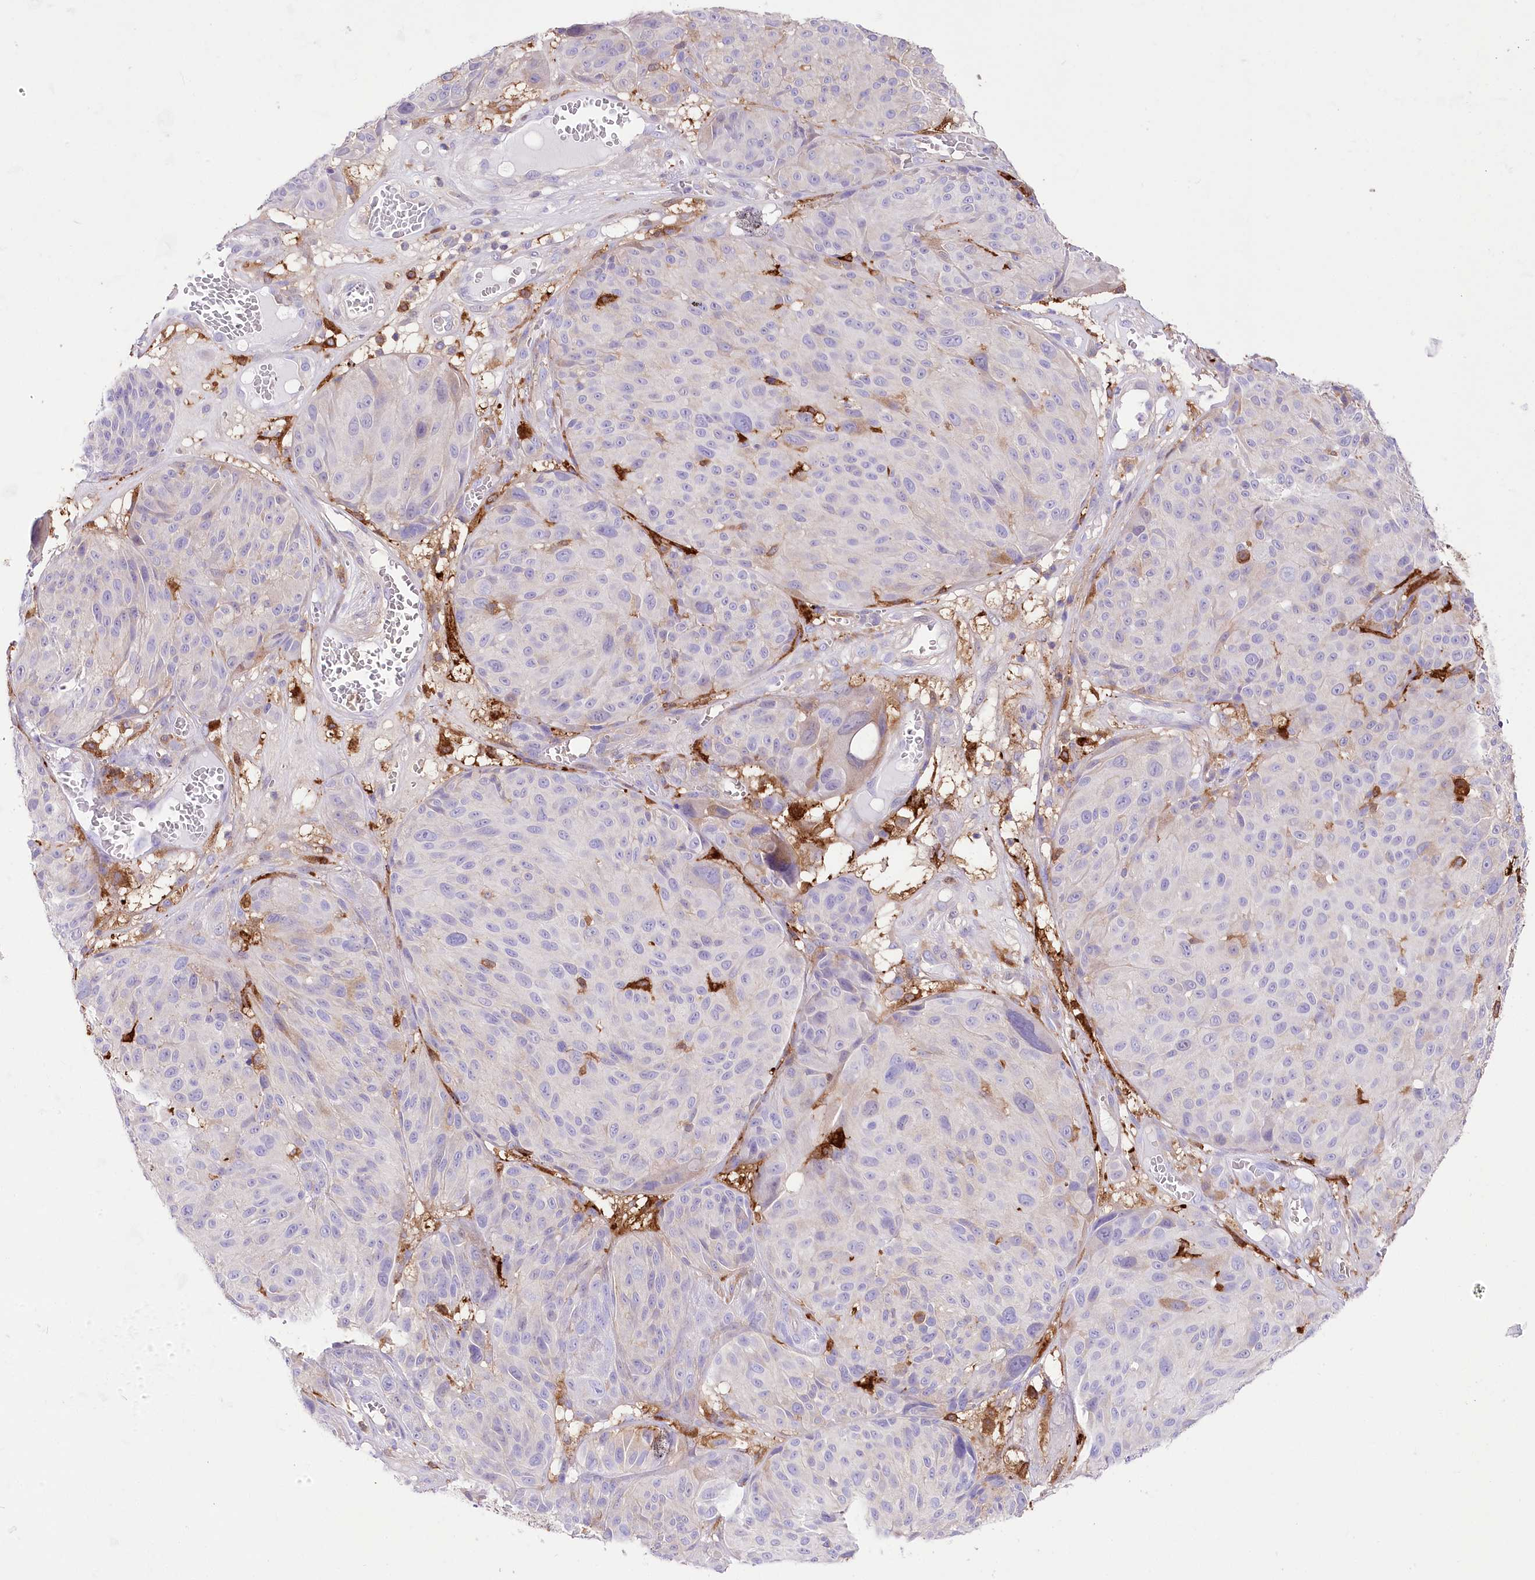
{"staining": {"intensity": "negative", "quantity": "none", "location": "none"}, "tissue": "melanoma", "cell_type": "Tumor cells", "image_type": "cancer", "snomed": [{"axis": "morphology", "description": "Malignant melanoma, NOS"}, {"axis": "topography", "description": "Skin"}], "caption": "Tumor cells show no significant positivity in melanoma.", "gene": "DNAJC19", "patient": {"sex": "male", "age": 83}}